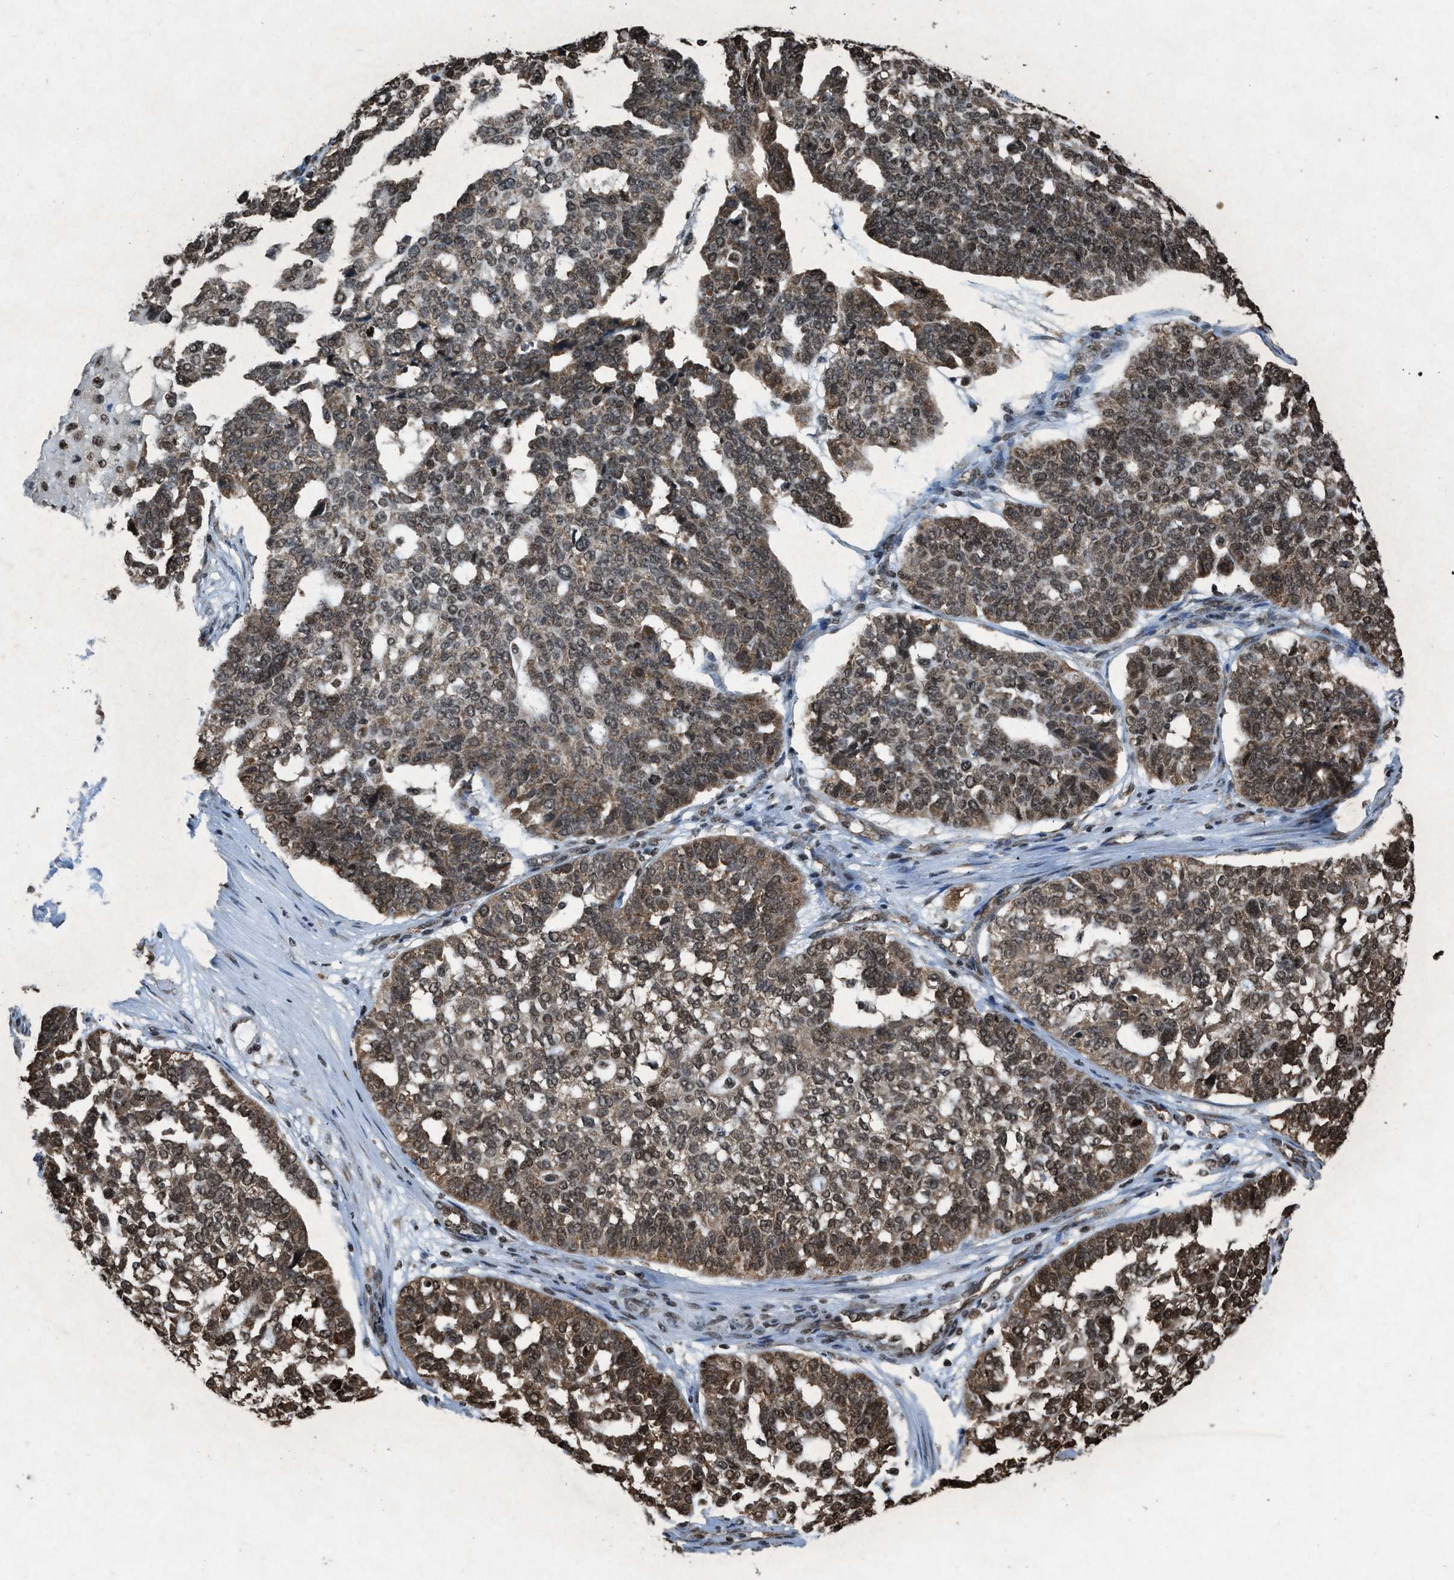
{"staining": {"intensity": "moderate", "quantity": "25%-75%", "location": "cytoplasmic/membranous,nuclear"}, "tissue": "ovarian cancer", "cell_type": "Tumor cells", "image_type": "cancer", "snomed": [{"axis": "morphology", "description": "Cystadenocarcinoma, serous, NOS"}, {"axis": "topography", "description": "Ovary"}], "caption": "High-power microscopy captured an IHC photomicrograph of ovarian serous cystadenocarcinoma, revealing moderate cytoplasmic/membranous and nuclear expression in approximately 25%-75% of tumor cells.", "gene": "NXF1", "patient": {"sex": "female", "age": 59}}